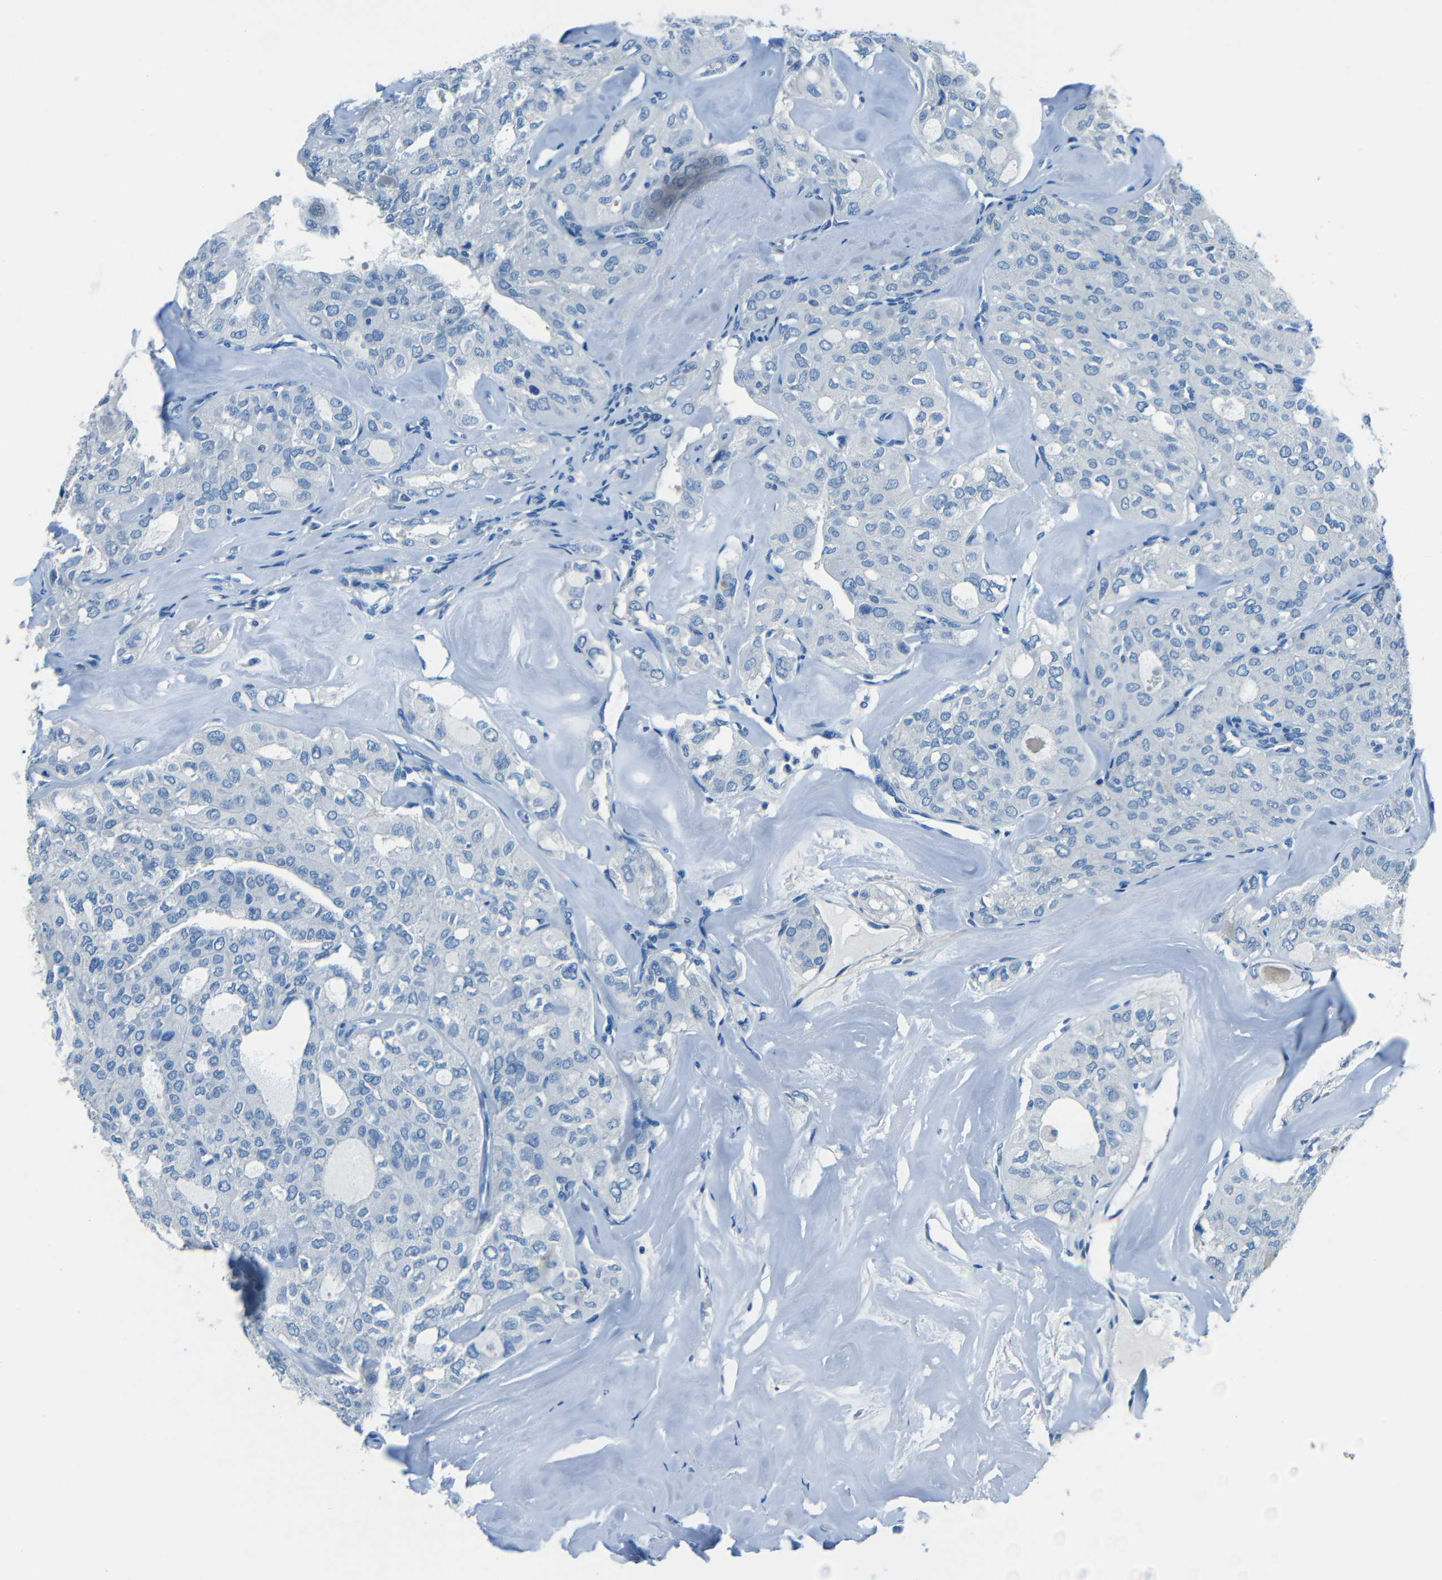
{"staining": {"intensity": "negative", "quantity": "none", "location": "none"}, "tissue": "thyroid cancer", "cell_type": "Tumor cells", "image_type": "cancer", "snomed": [{"axis": "morphology", "description": "Follicular adenoma carcinoma, NOS"}, {"axis": "topography", "description": "Thyroid gland"}], "caption": "There is no significant staining in tumor cells of thyroid cancer.", "gene": "FBN2", "patient": {"sex": "male", "age": 75}}